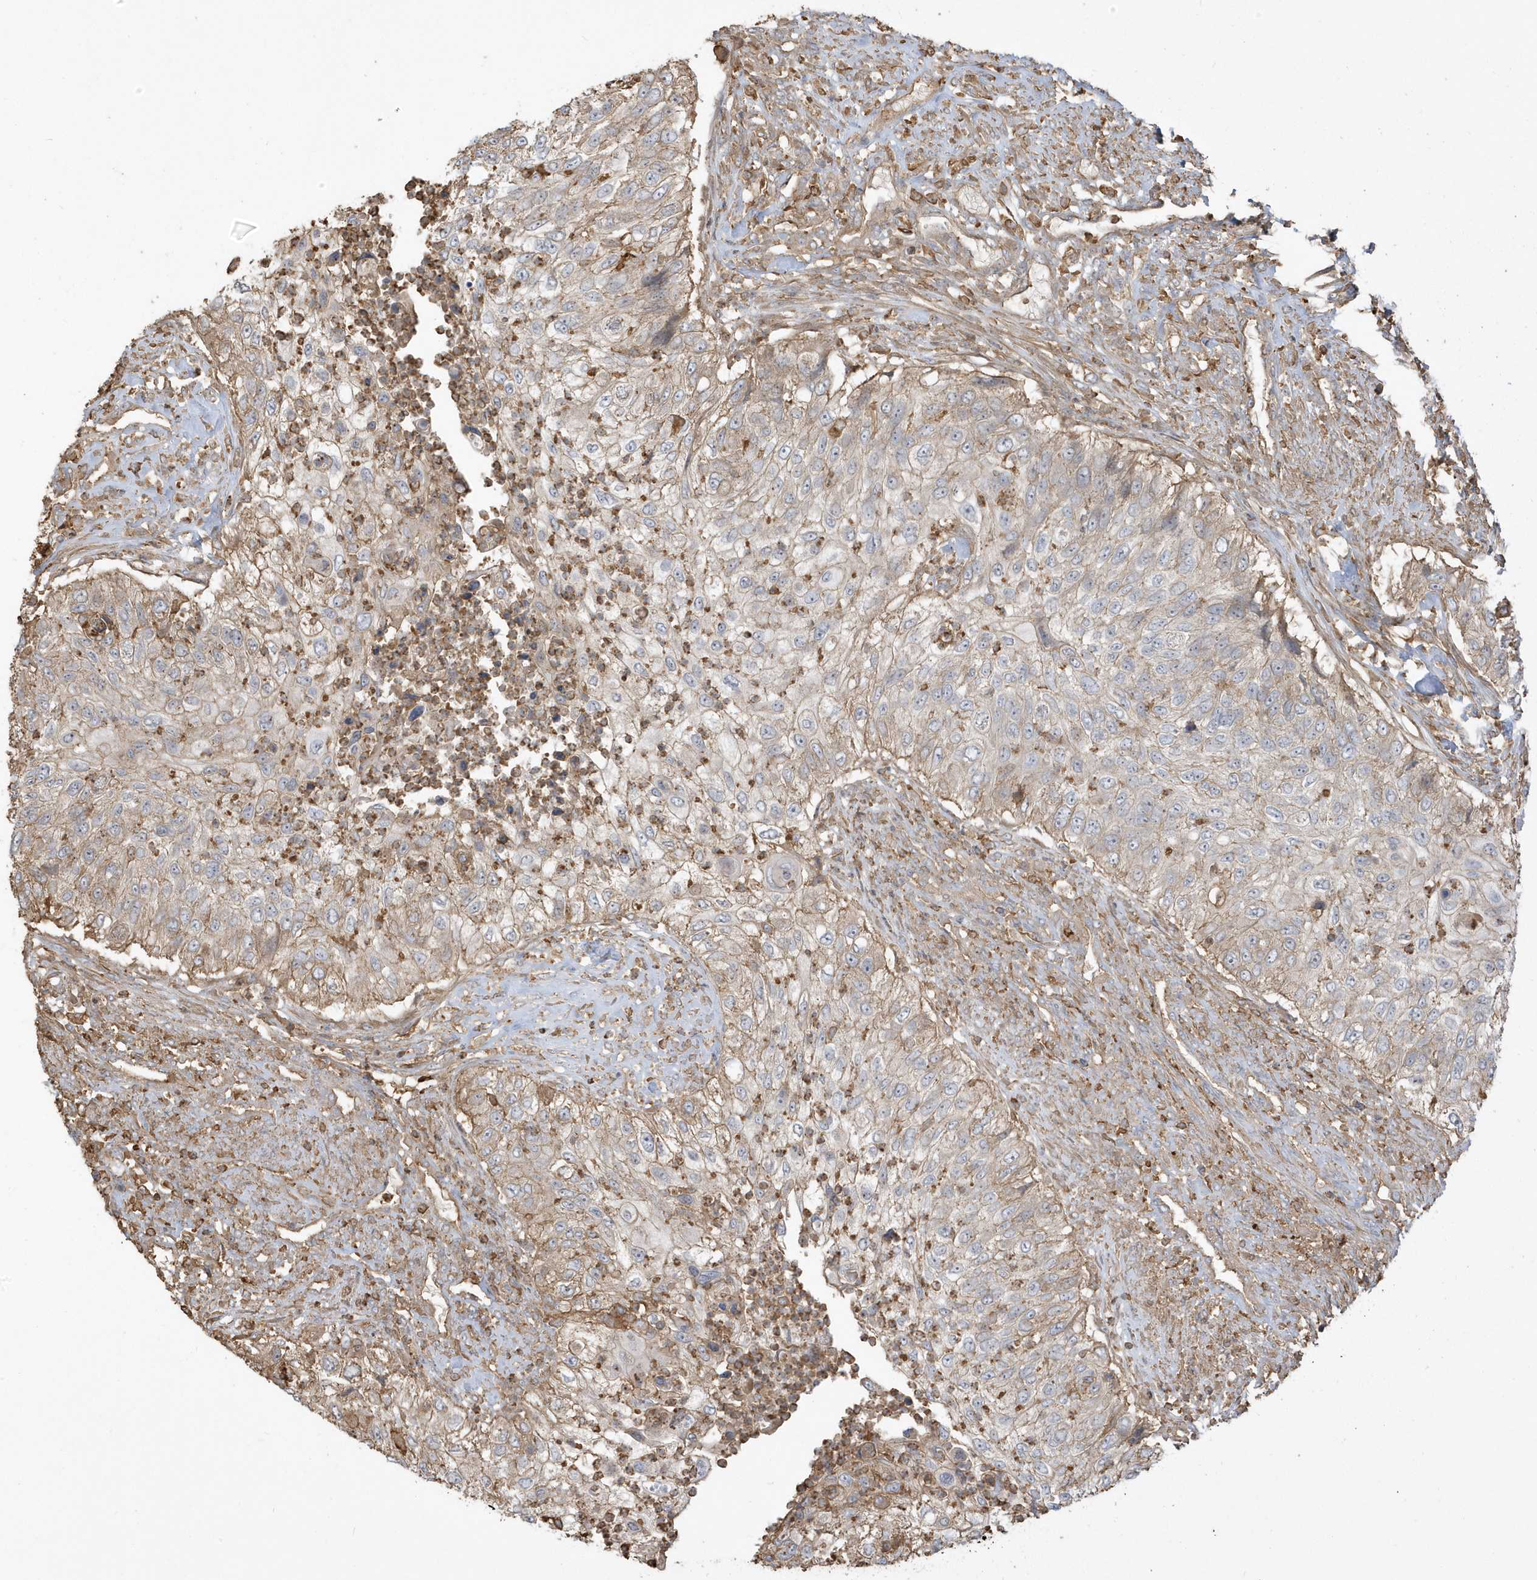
{"staining": {"intensity": "weak", "quantity": ">75%", "location": "cytoplasmic/membranous"}, "tissue": "urothelial cancer", "cell_type": "Tumor cells", "image_type": "cancer", "snomed": [{"axis": "morphology", "description": "Urothelial carcinoma, High grade"}, {"axis": "topography", "description": "Urinary bladder"}], "caption": "Immunohistochemistry (IHC) histopathology image of neoplastic tissue: human urothelial cancer stained using immunohistochemistry demonstrates low levels of weak protein expression localized specifically in the cytoplasmic/membranous of tumor cells, appearing as a cytoplasmic/membranous brown color.", "gene": "ZBTB8A", "patient": {"sex": "female", "age": 60}}